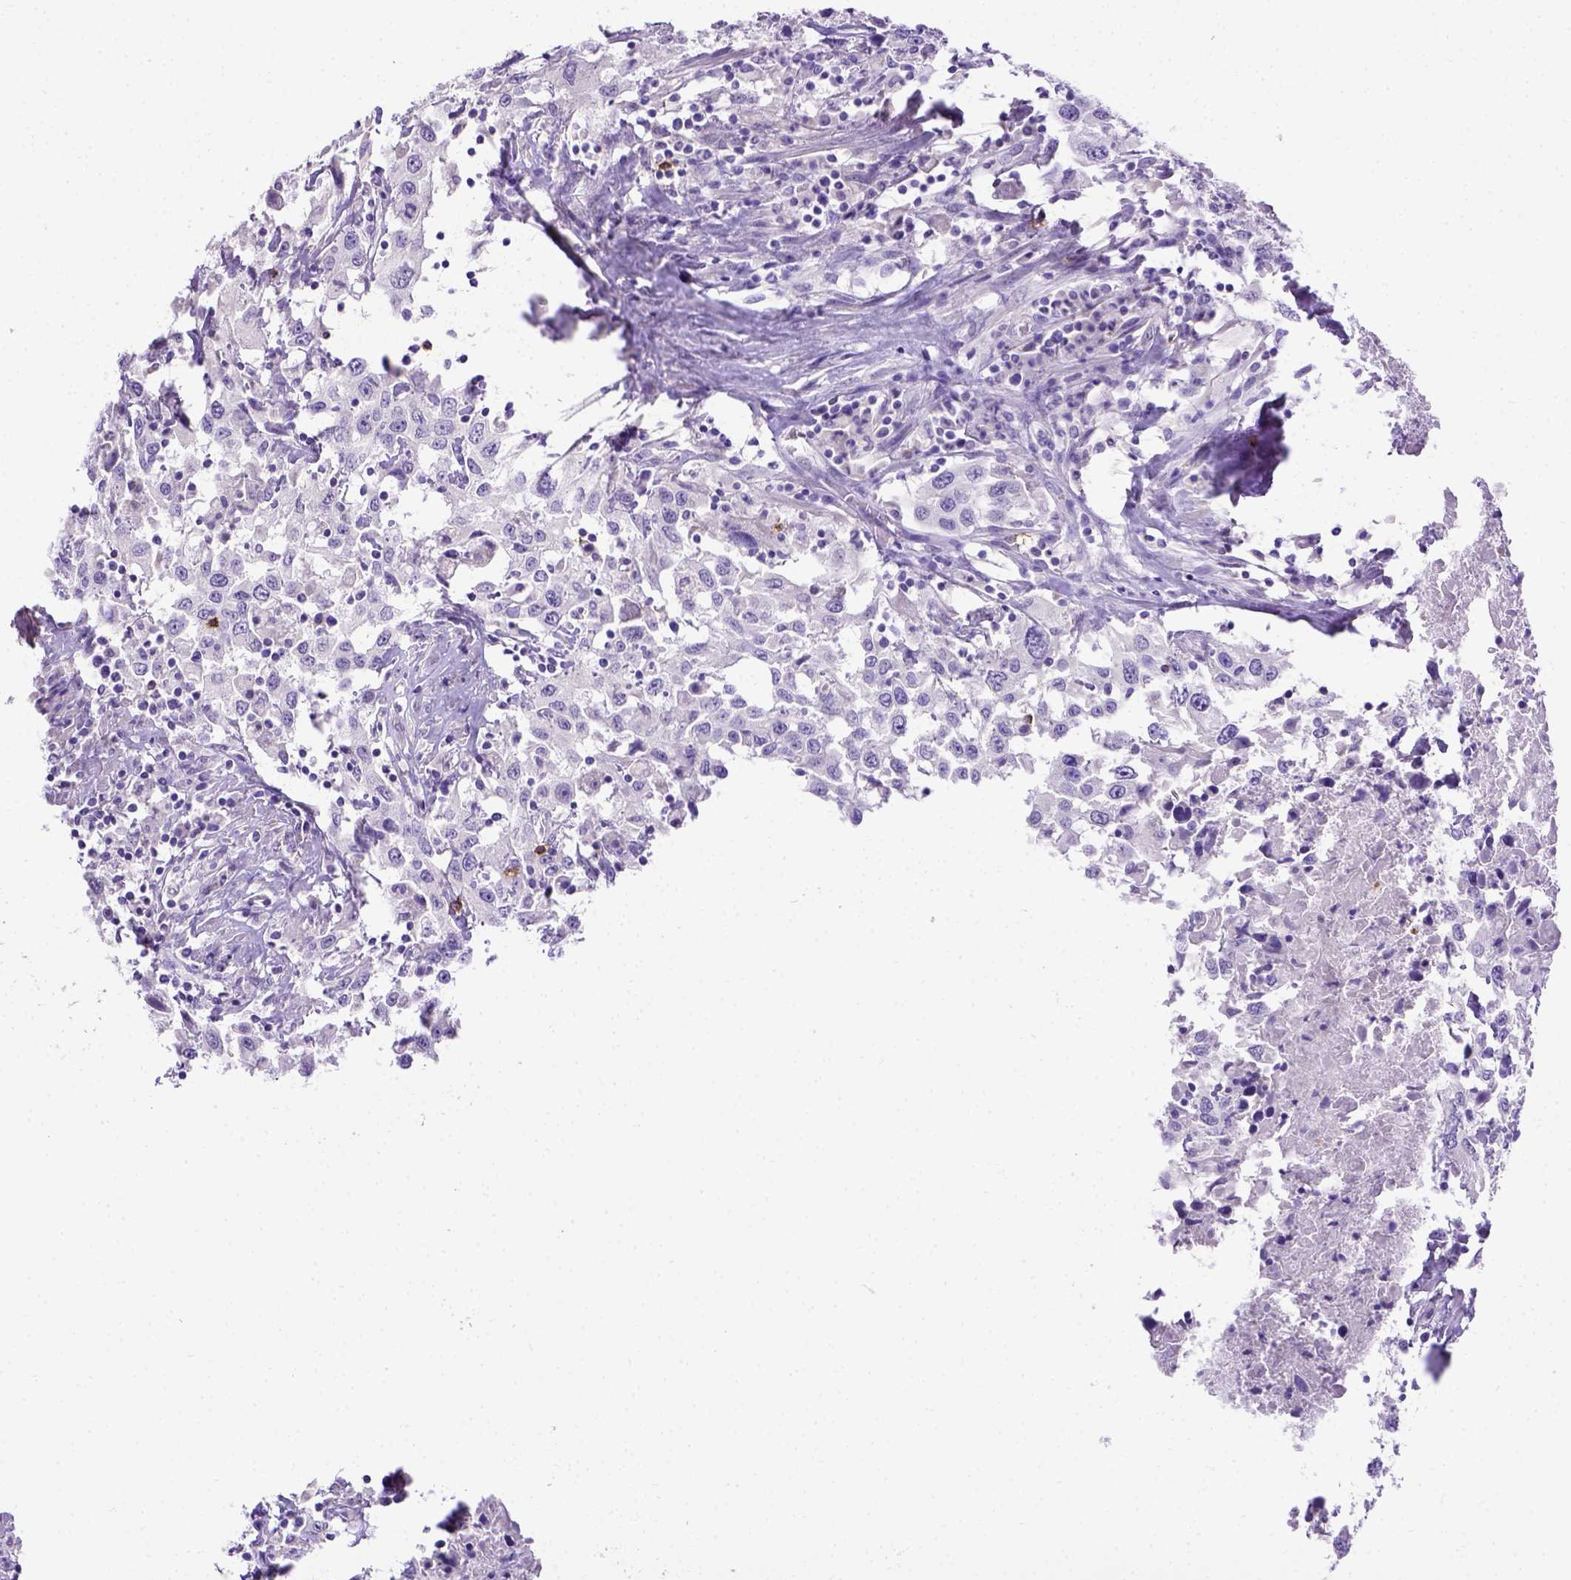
{"staining": {"intensity": "negative", "quantity": "none", "location": "none"}, "tissue": "urothelial cancer", "cell_type": "Tumor cells", "image_type": "cancer", "snomed": [{"axis": "morphology", "description": "Urothelial carcinoma, High grade"}, {"axis": "topography", "description": "Urinary bladder"}], "caption": "High magnification brightfield microscopy of high-grade urothelial carcinoma stained with DAB (3,3'-diaminobenzidine) (brown) and counterstained with hematoxylin (blue): tumor cells show no significant staining.", "gene": "B3GAT1", "patient": {"sex": "male", "age": 61}}